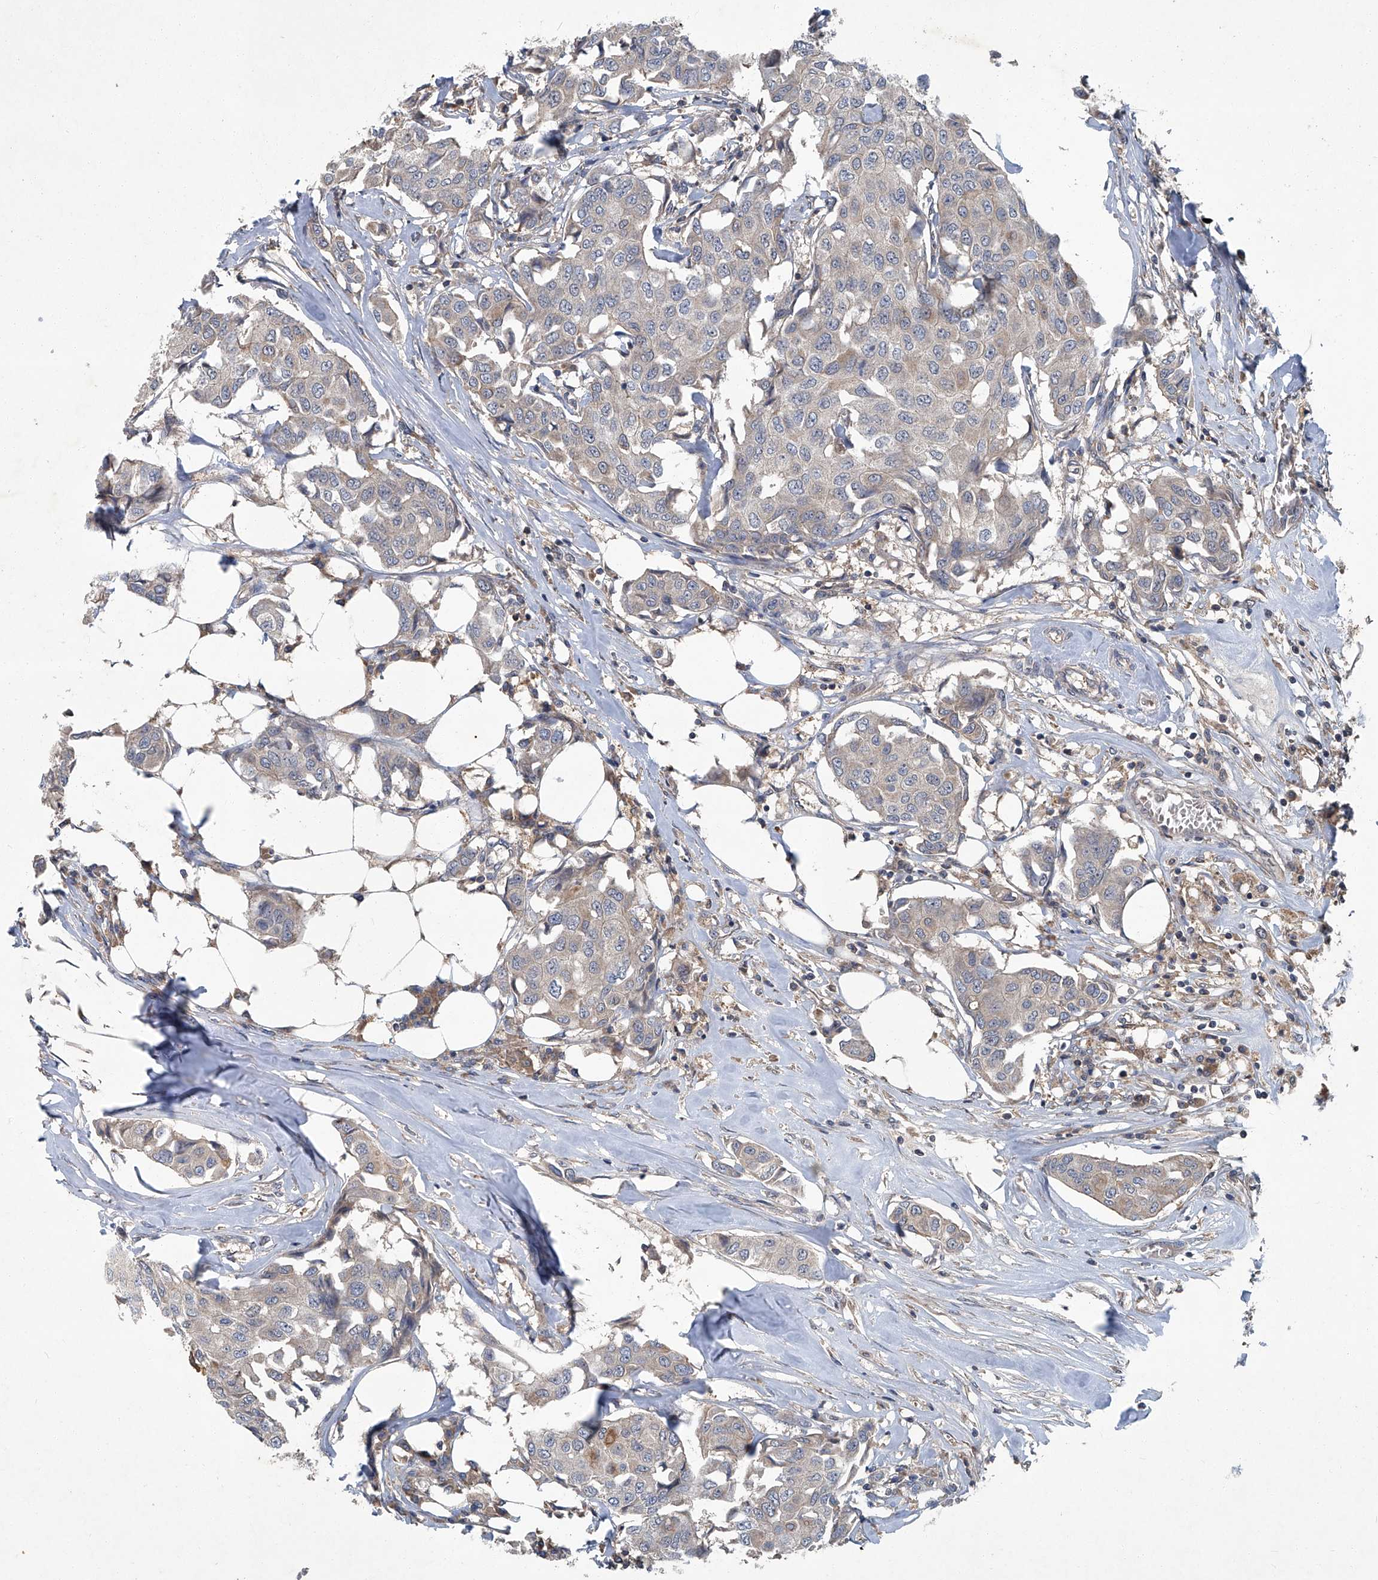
{"staining": {"intensity": "negative", "quantity": "none", "location": "none"}, "tissue": "breast cancer", "cell_type": "Tumor cells", "image_type": "cancer", "snomed": [{"axis": "morphology", "description": "Duct carcinoma"}, {"axis": "topography", "description": "Breast"}], "caption": "High magnification brightfield microscopy of breast intraductal carcinoma stained with DAB (3,3'-diaminobenzidine) (brown) and counterstained with hematoxylin (blue): tumor cells show no significant staining.", "gene": "ANKRD34A", "patient": {"sex": "female", "age": 80}}